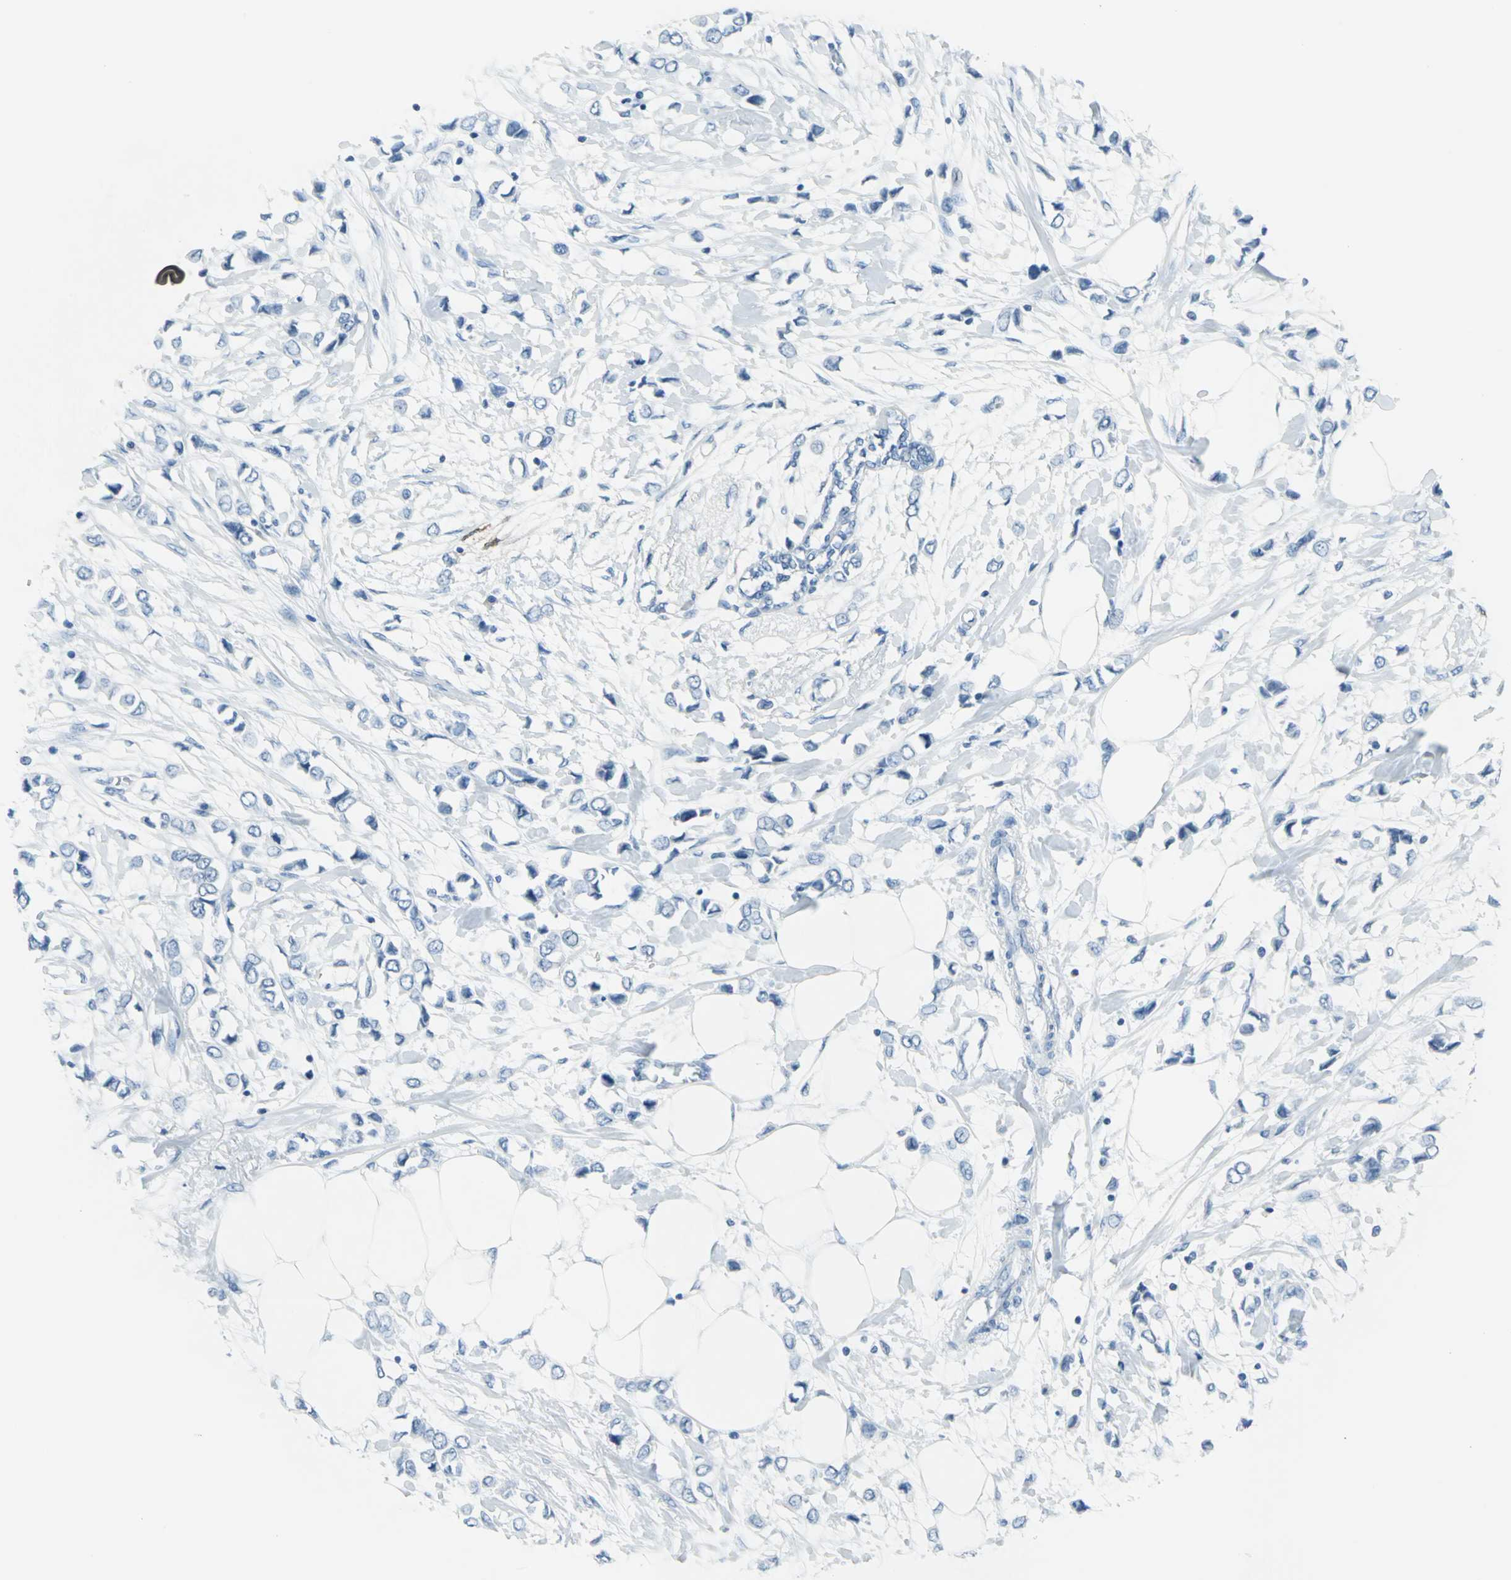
{"staining": {"intensity": "negative", "quantity": "none", "location": "none"}, "tissue": "breast cancer", "cell_type": "Tumor cells", "image_type": "cancer", "snomed": [{"axis": "morphology", "description": "Lobular carcinoma"}, {"axis": "topography", "description": "Breast"}], "caption": "IHC micrograph of breast cancer stained for a protein (brown), which displays no staining in tumor cells. The staining was performed using DAB to visualize the protein expression in brown, while the nuclei were stained in blue with hematoxylin (Magnification: 20x).", "gene": "DNAI2", "patient": {"sex": "female", "age": 51}}